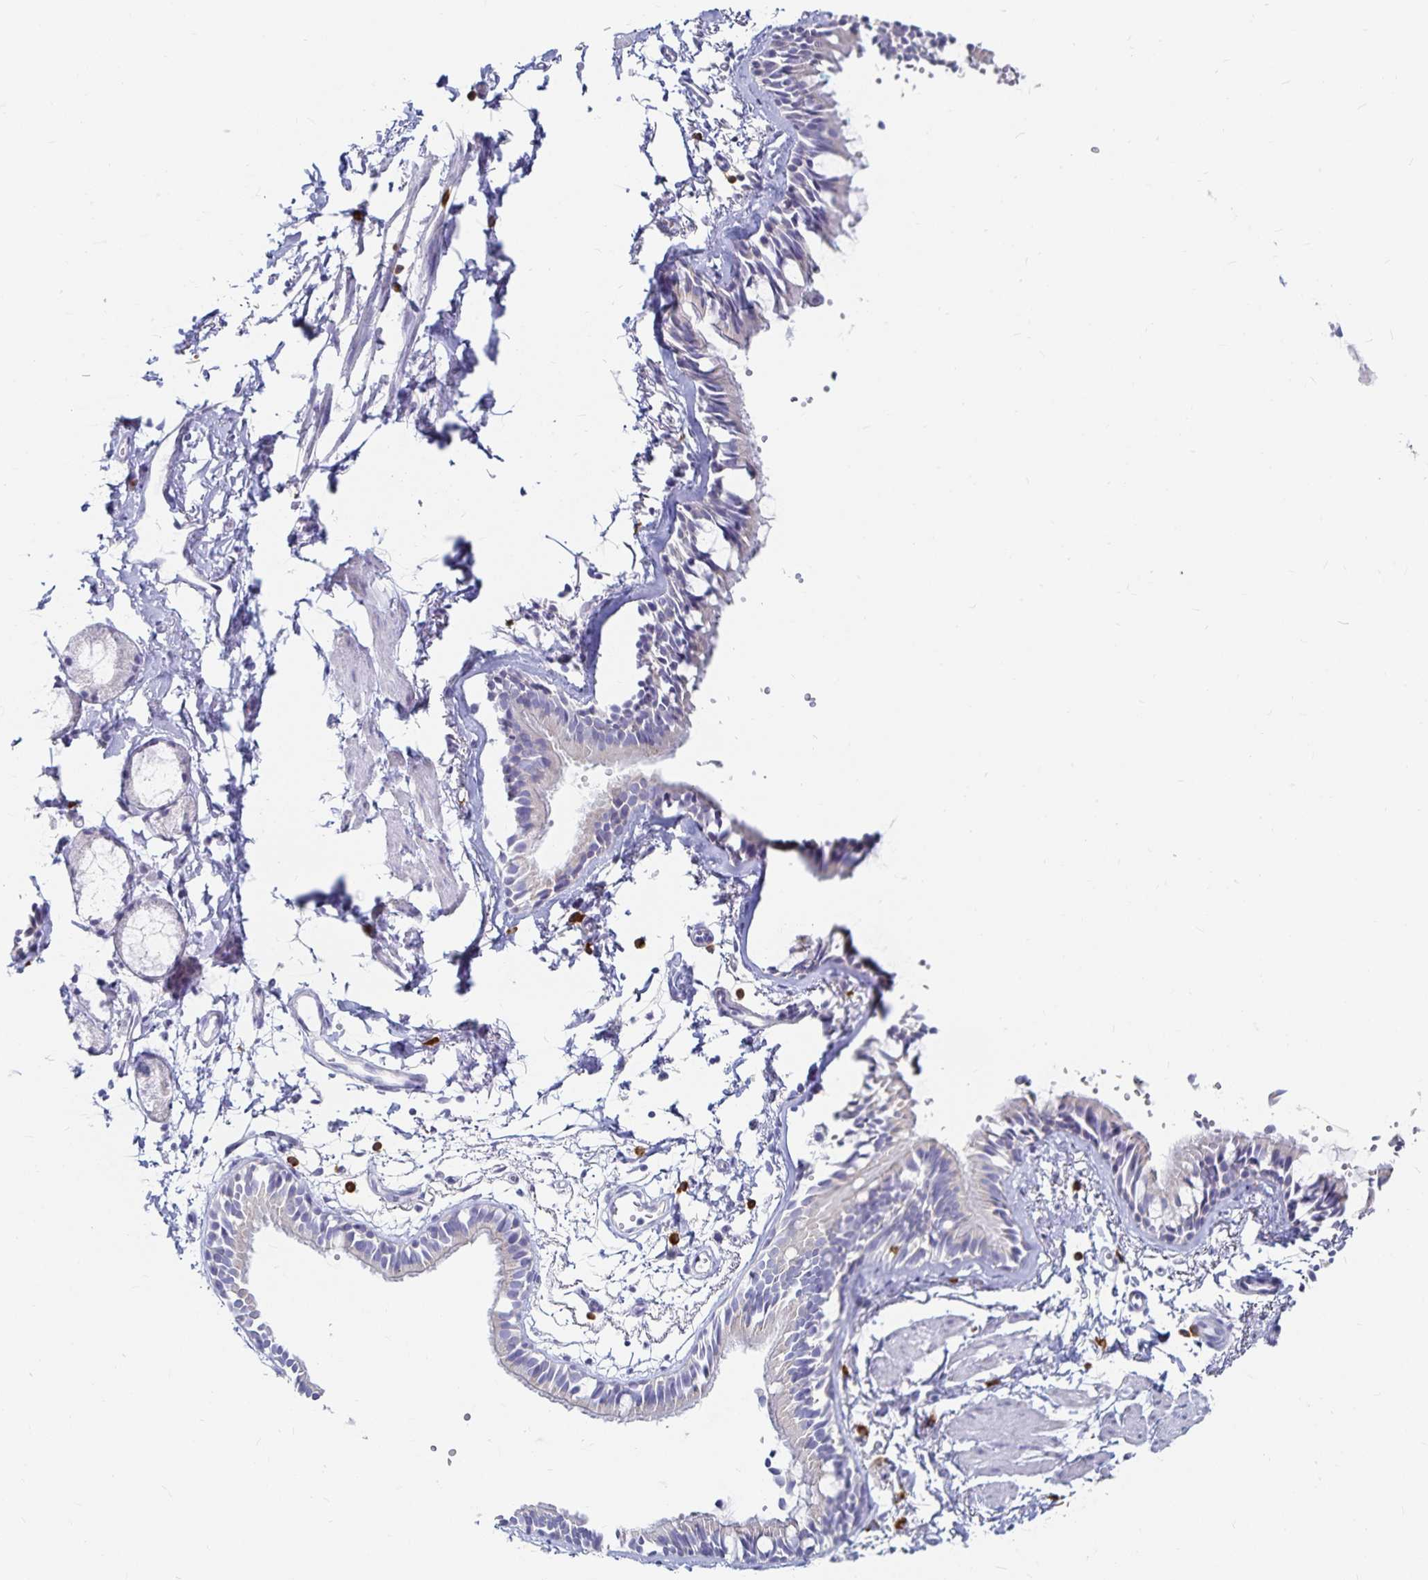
{"staining": {"intensity": "negative", "quantity": "none", "location": "none"}, "tissue": "bronchus", "cell_type": "Respiratory epithelial cells", "image_type": "normal", "snomed": [{"axis": "morphology", "description": "Normal tissue, NOS"}, {"axis": "topography", "description": "Bronchus"}], "caption": "IHC of unremarkable human bronchus reveals no staining in respiratory epithelial cells.", "gene": "TNIP1", "patient": {"sex": "female", "age": 59}}